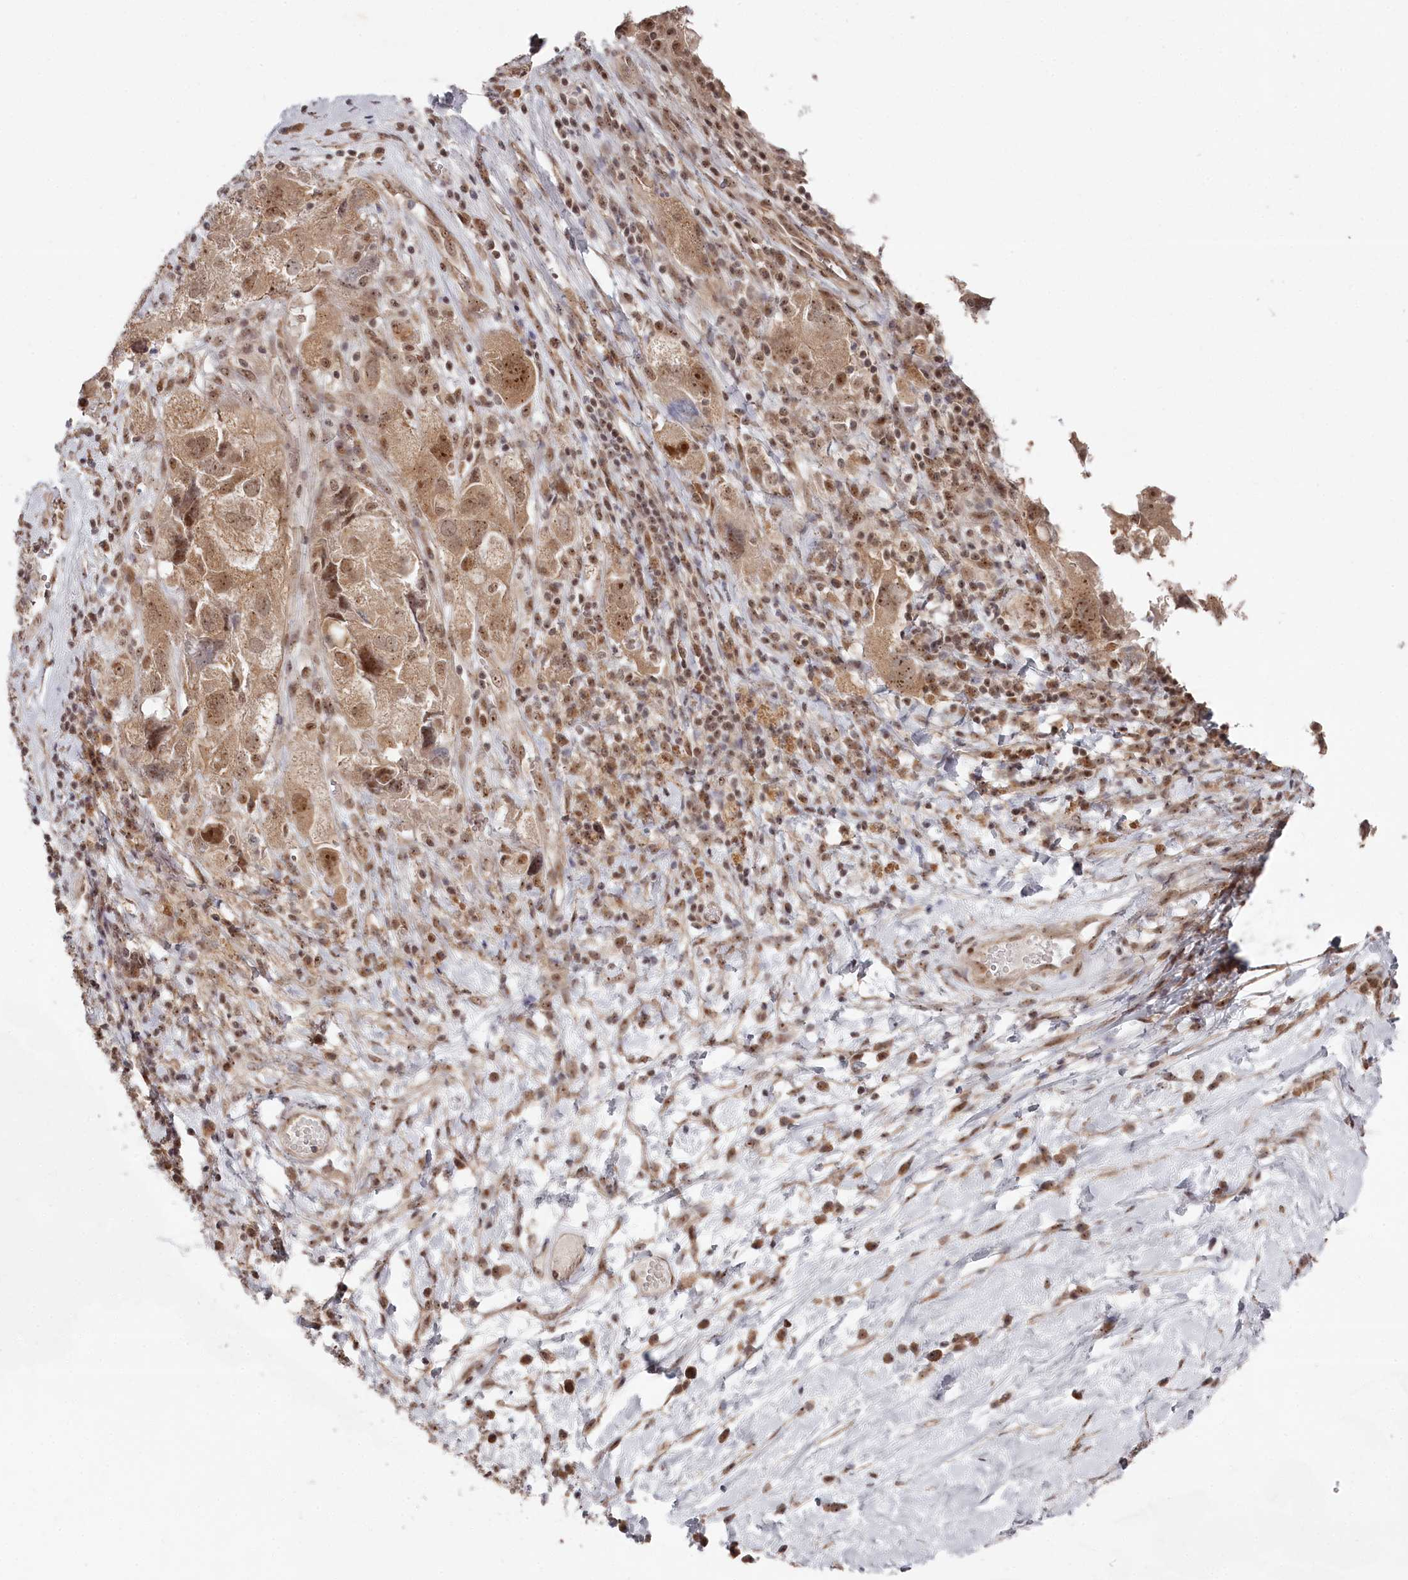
{"staining": {"intensity": "moderate", "quantity": ">75%", "location": "cytoplasmic/membranous,nuclear"}, "tissue": "ovarian cancer", "cell_type": "Tumor cells", "image_type": "cancer", "snomed": [{"axis": "morphology", "description": "Carcinoma, NOS"}, {"axis": "morphology", "description": "Cystadenocarcinoma, serous, NOS"}, {"axis": "topography", "description": "Ovary"}], "caption": "Moderate cytoplasmic/membranous and nuclear protein positivity is appreciated in approximately >75% of tumor cells in ovarian serous cystadenocarcinoma.", "gene": "EXOSC1", "patient": {"sex": "female", "age": 69}}